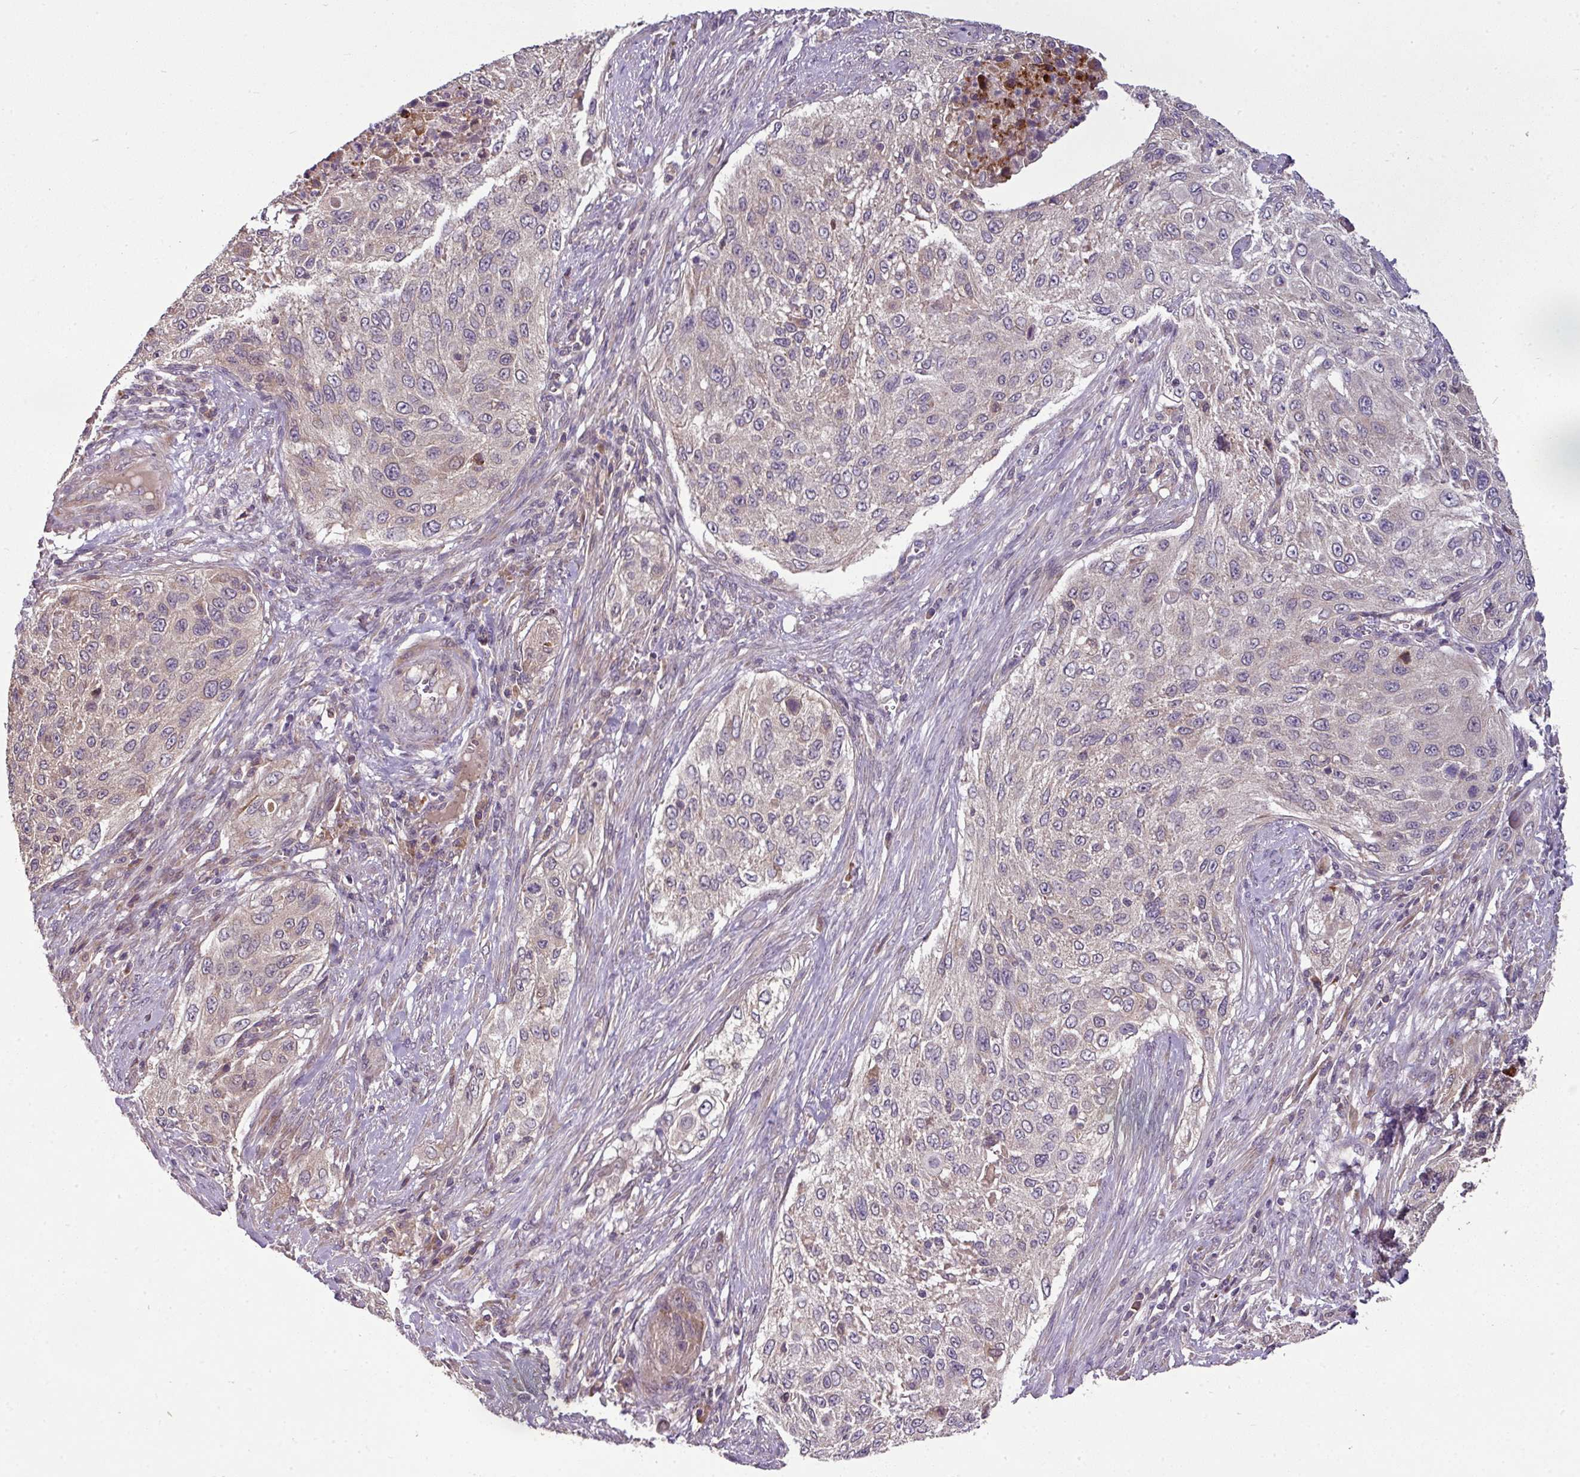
{"staining": {"intensity": "weak", "quantity": "<25%", "location": "cytoplasmic/membranous"}, "tissue": "cervical cancer", "cell_type": "Tumor cells", "image_type": "cancer", "snomed": [{"axis": "morphology", "description": "Squamous cell carcinoma, NOS"}, {"axis": "topography", "description": "Cervix"}], "caption": "Cervical squamous cell carcinoma was stained to show a protein in brown. There is no significant positivity in tumor cells.", "gene": "SPCS3", "patient": {"sex": "female", "age": 42}}